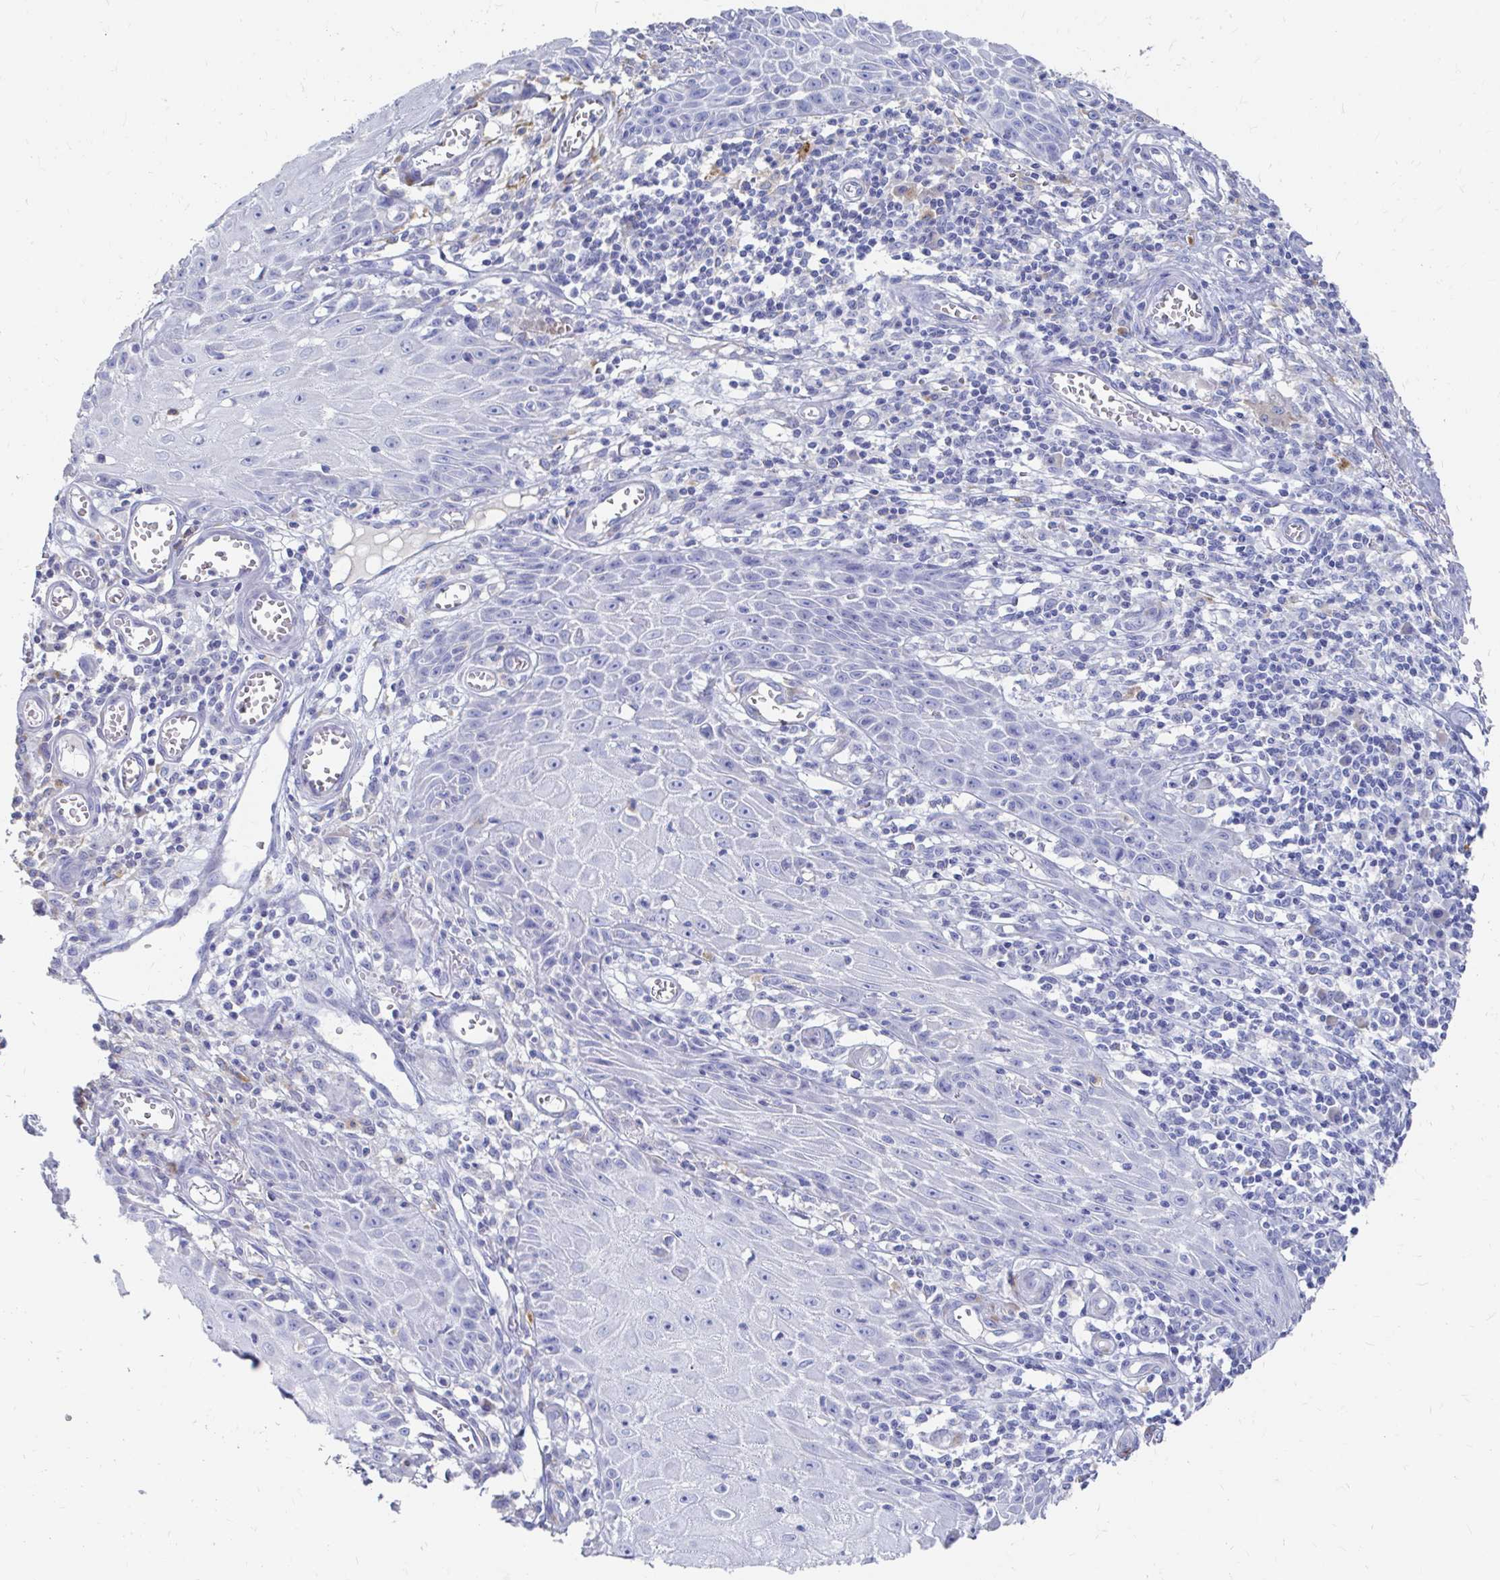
{"staining": {"intensity": "negative", "quantity": "none", "location": "none"}, "tissue": "skin cancer", "cell_type": "Tumor cells", "image_type": "cancer", "snomed": [{"axis": "morphology", "description": "Squamous cell carcinoma, NOS"}, {"axis": "topography", "description": "Skin"}], "caption": "This is an immunohistochemistry (IHC) histopathology image of human skin squamous cell carcinoma. There is no staining in tumor cells.", "gene": "LAMC3", "patient": {"sex": "female", "age": 73}}